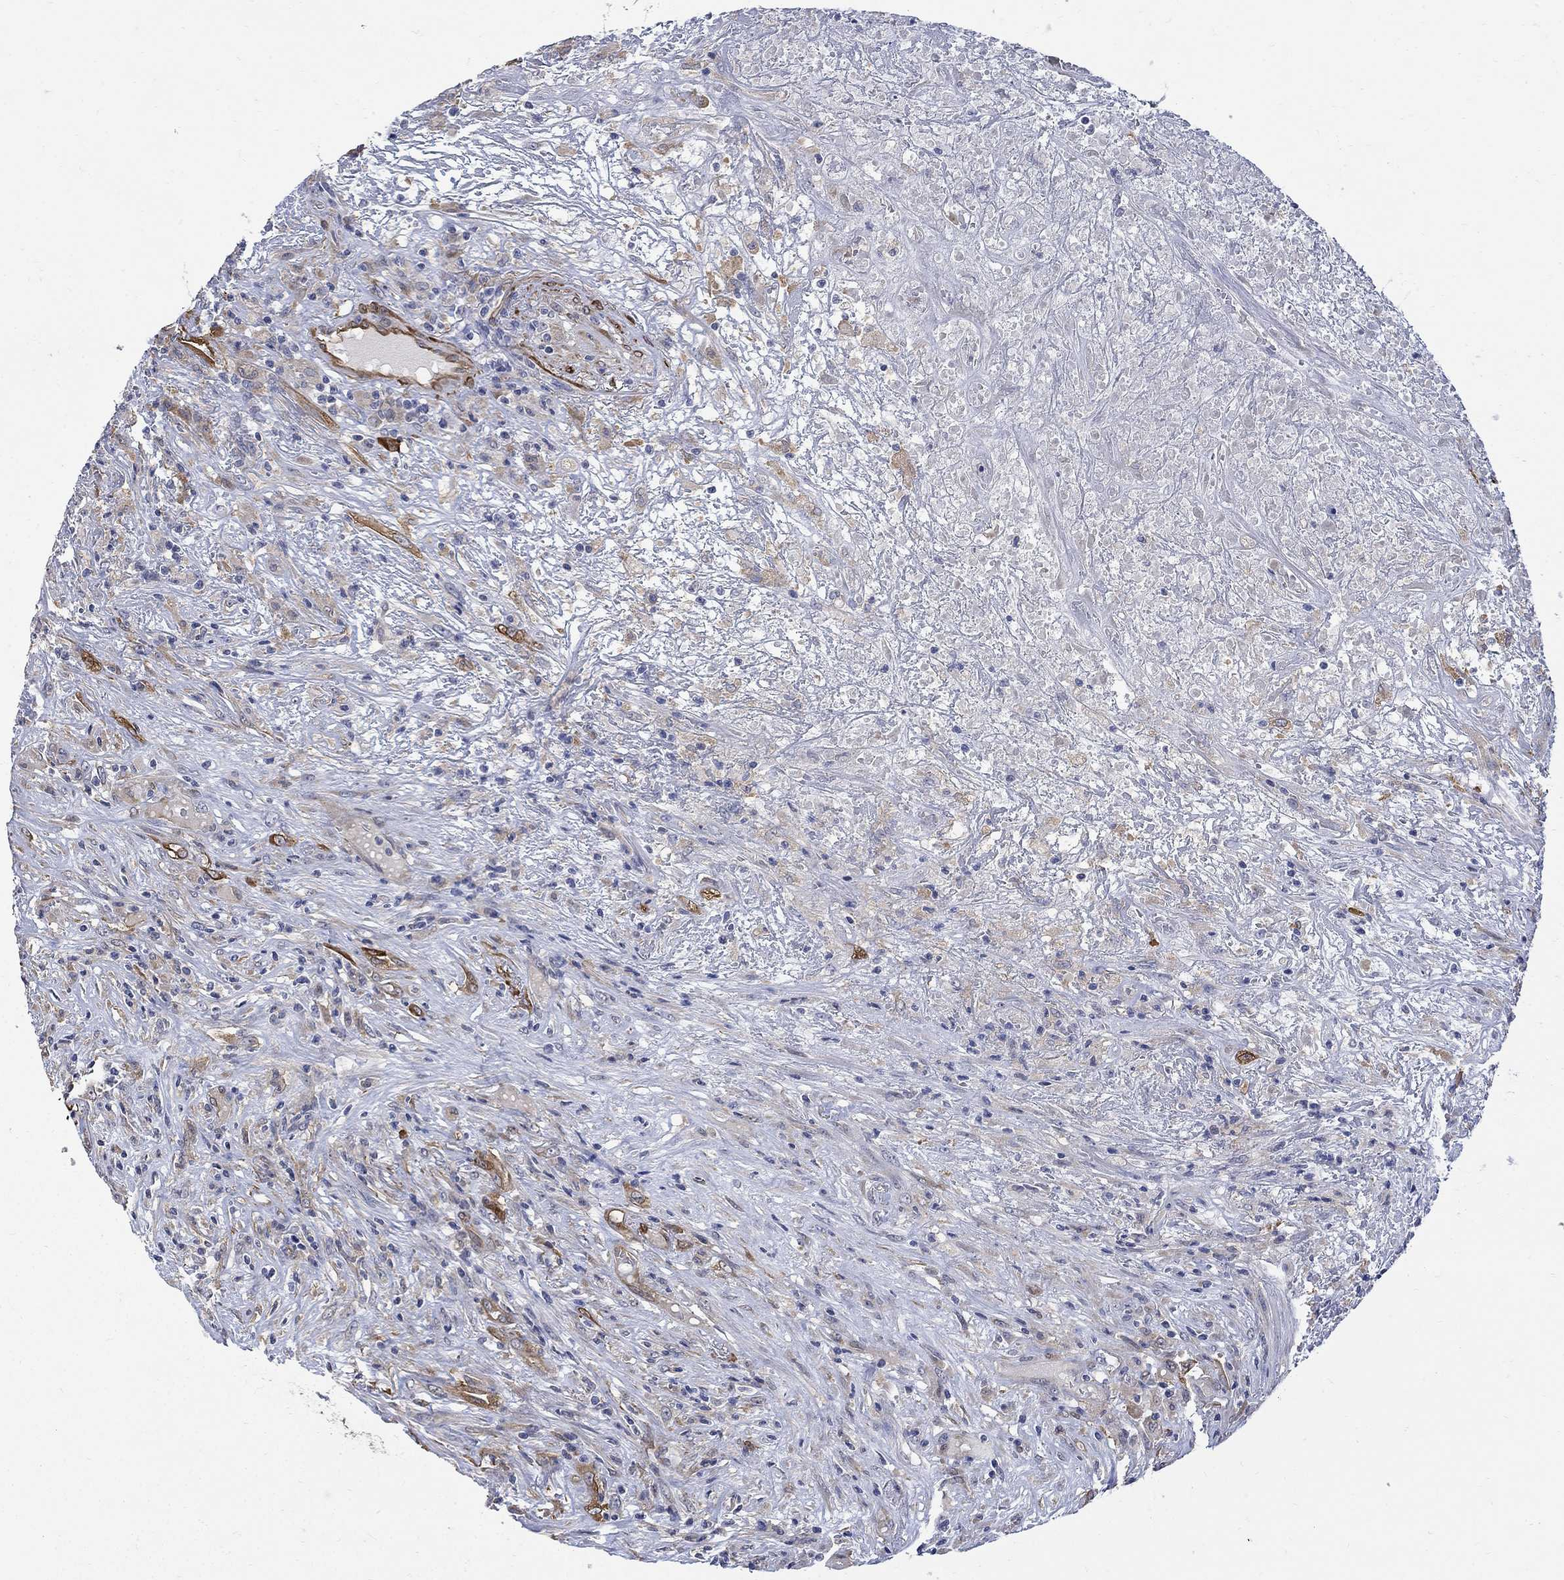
{"staining": {"intensity": "negative", "quantity": "none", "location": "none"}, "tissue": "lymphoma", "cell_type": "Tumor cells", "image_type": "cancer", "snomed": [{"axis": "morphology", "description": "Malignant lymphoma, non-Hodgkin's type, High grade"}, {"axis": "topography", "description": "Lung"}], "caption": "IHC photomicrograph of neoplastic tissue: lymphoma stained with DAB reveals no significant protein expression in tumor cells. (Brightfield microscopy of DAB (3,3'-diaminobenzidine) immunohistochemistry at high magnification).", "gene": "TGM2", "patient": {"sex": "male", "age": 79}}